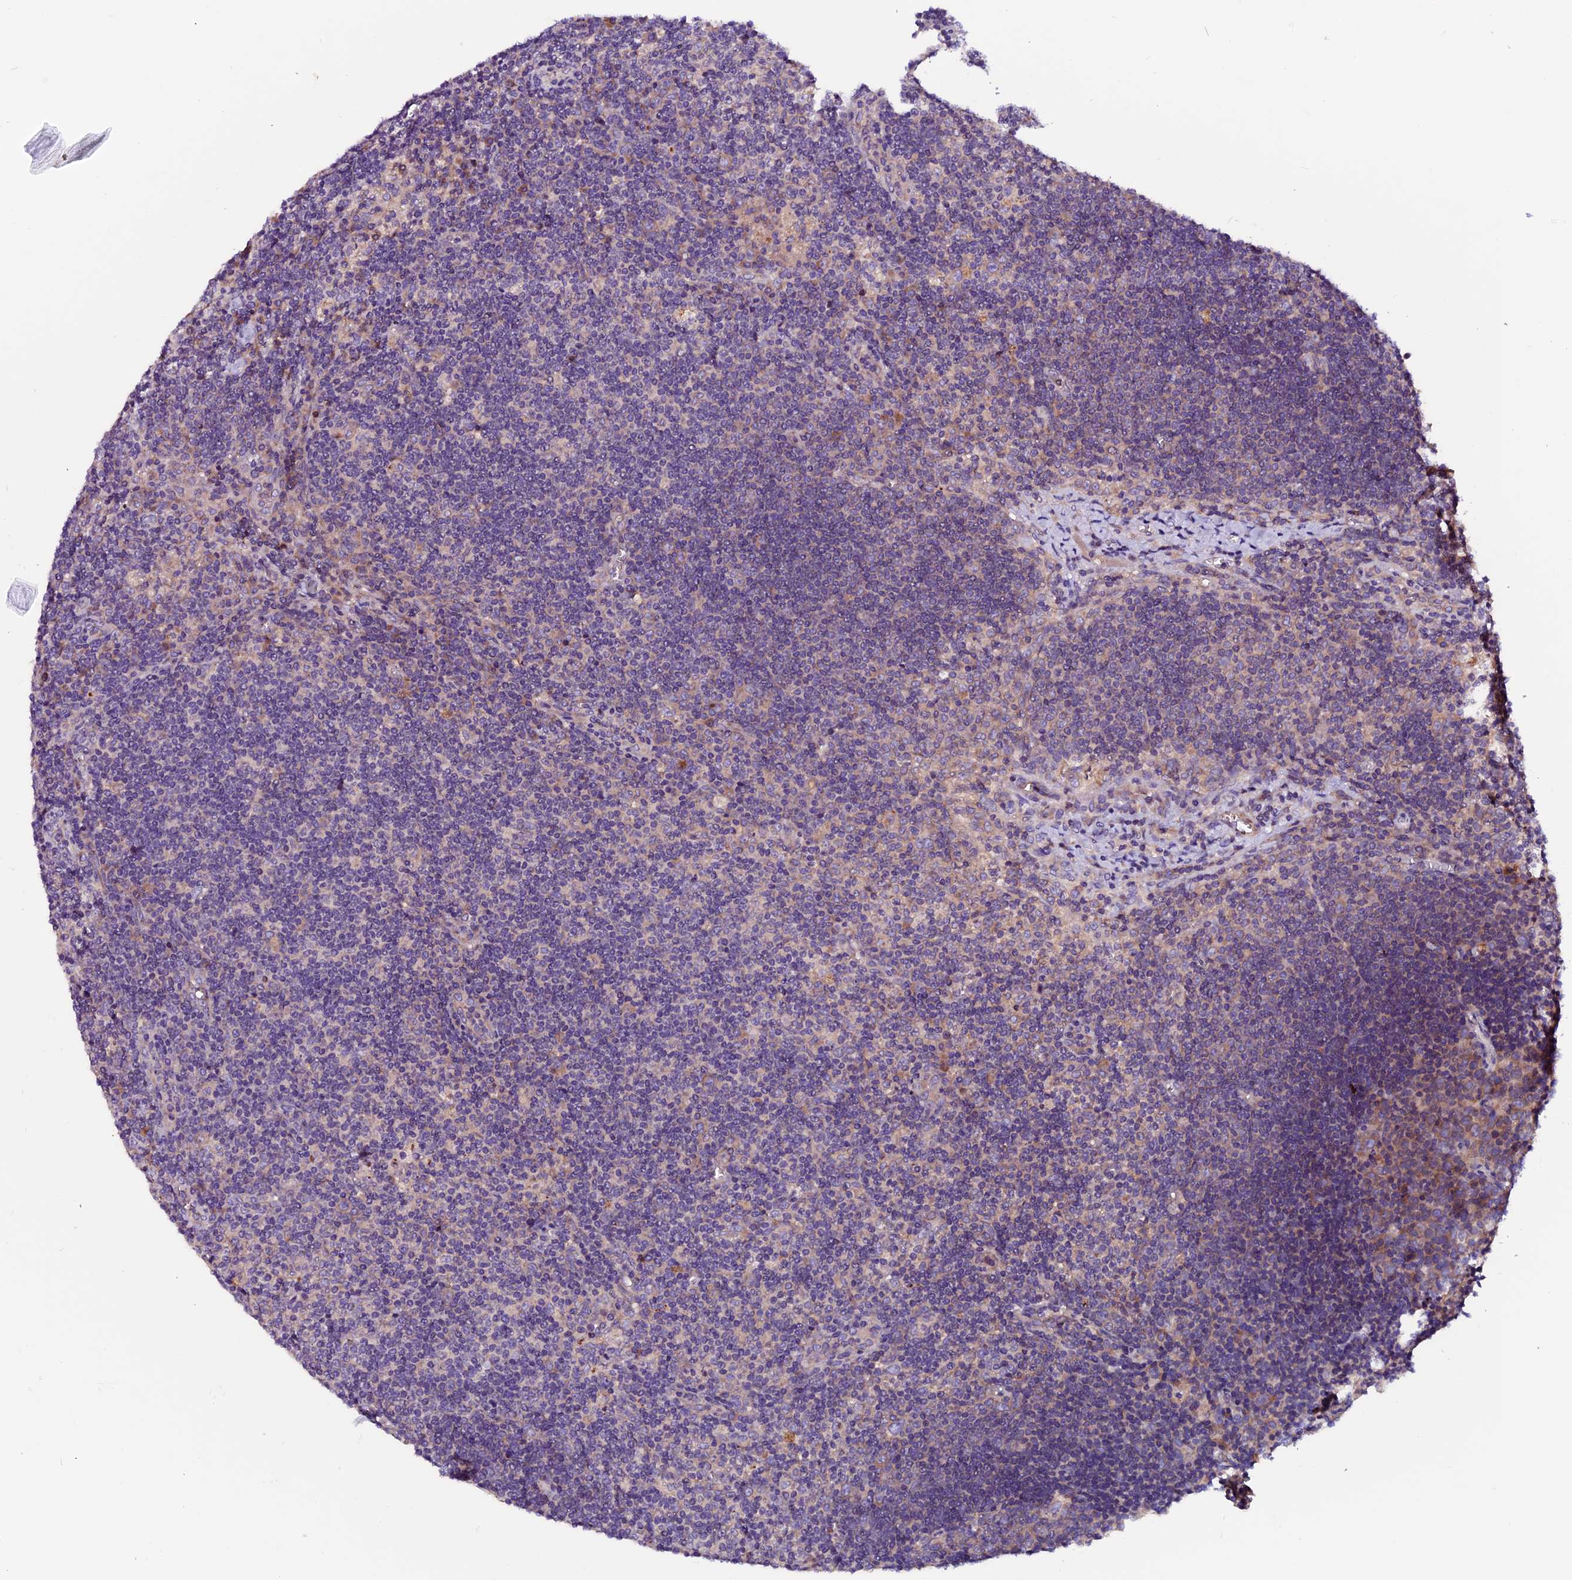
{"staining": {"intensity": "weak", "quantity": "25%-75%", "location": "cytoplasmic/membranous"}, "tissue": "lymph node", "cell_type": "Germinal center cells", "image_type": "normal", "snomed": [{"axis": "morphology", "description": "Normal tissue, NOS"}, {"axis": "topography", "description": "Lymph node"}], "caption": "Immunohistochemistry image of benign lymph node: human lymph node stained using IHC displays low levels of weak protein expression localized specifically in the cytoplasmic/membranous of germinal center cells, appearing as a cytoplasmic/membranous brown color.", "gene": "ZNF598", "patient": {"sex": "male", "age": 58}}